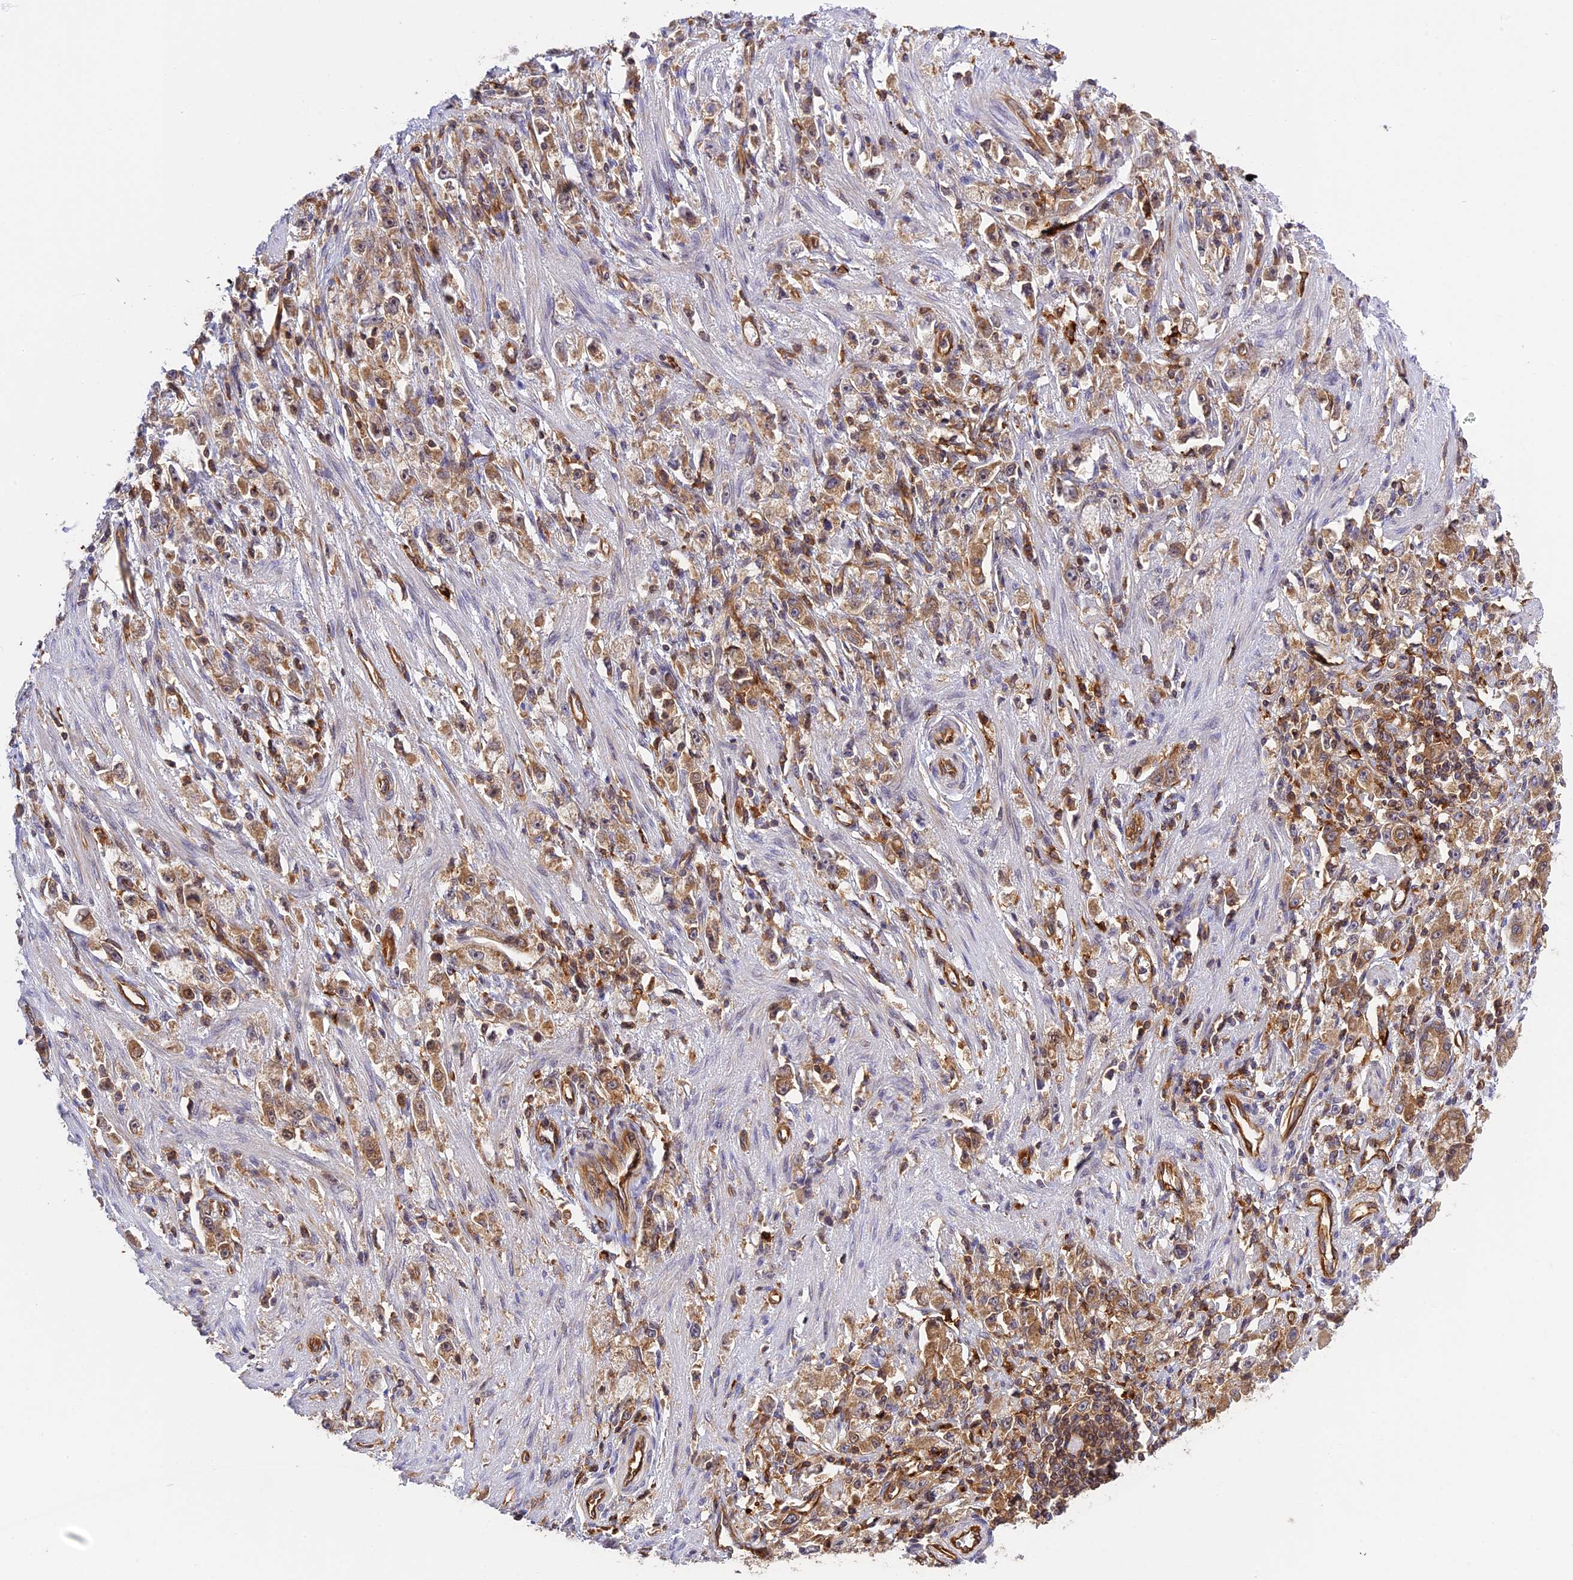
{"staining": {"intensity": "moderate", "quantity": ">75%", "location": "cytoplasmic/membranous"}, "tissue": "stomach cancer", "cell_type": "Tumor cells", "image_type": "cancer", "snomed": [{"axis": "morphology", "description": "Adenocarcinoma, NOS"}, {"axis": "topography", "description": "Stomach"}], "caption": "Stomach adenocarcinoma stained with immunohistochemistry (IHC) exhibits moderate cytoplasmic/membranous staining in approximately >75% of tumor cells.", "gene": "C5orf22", "patient": {"sex": "female", "age": 59}}